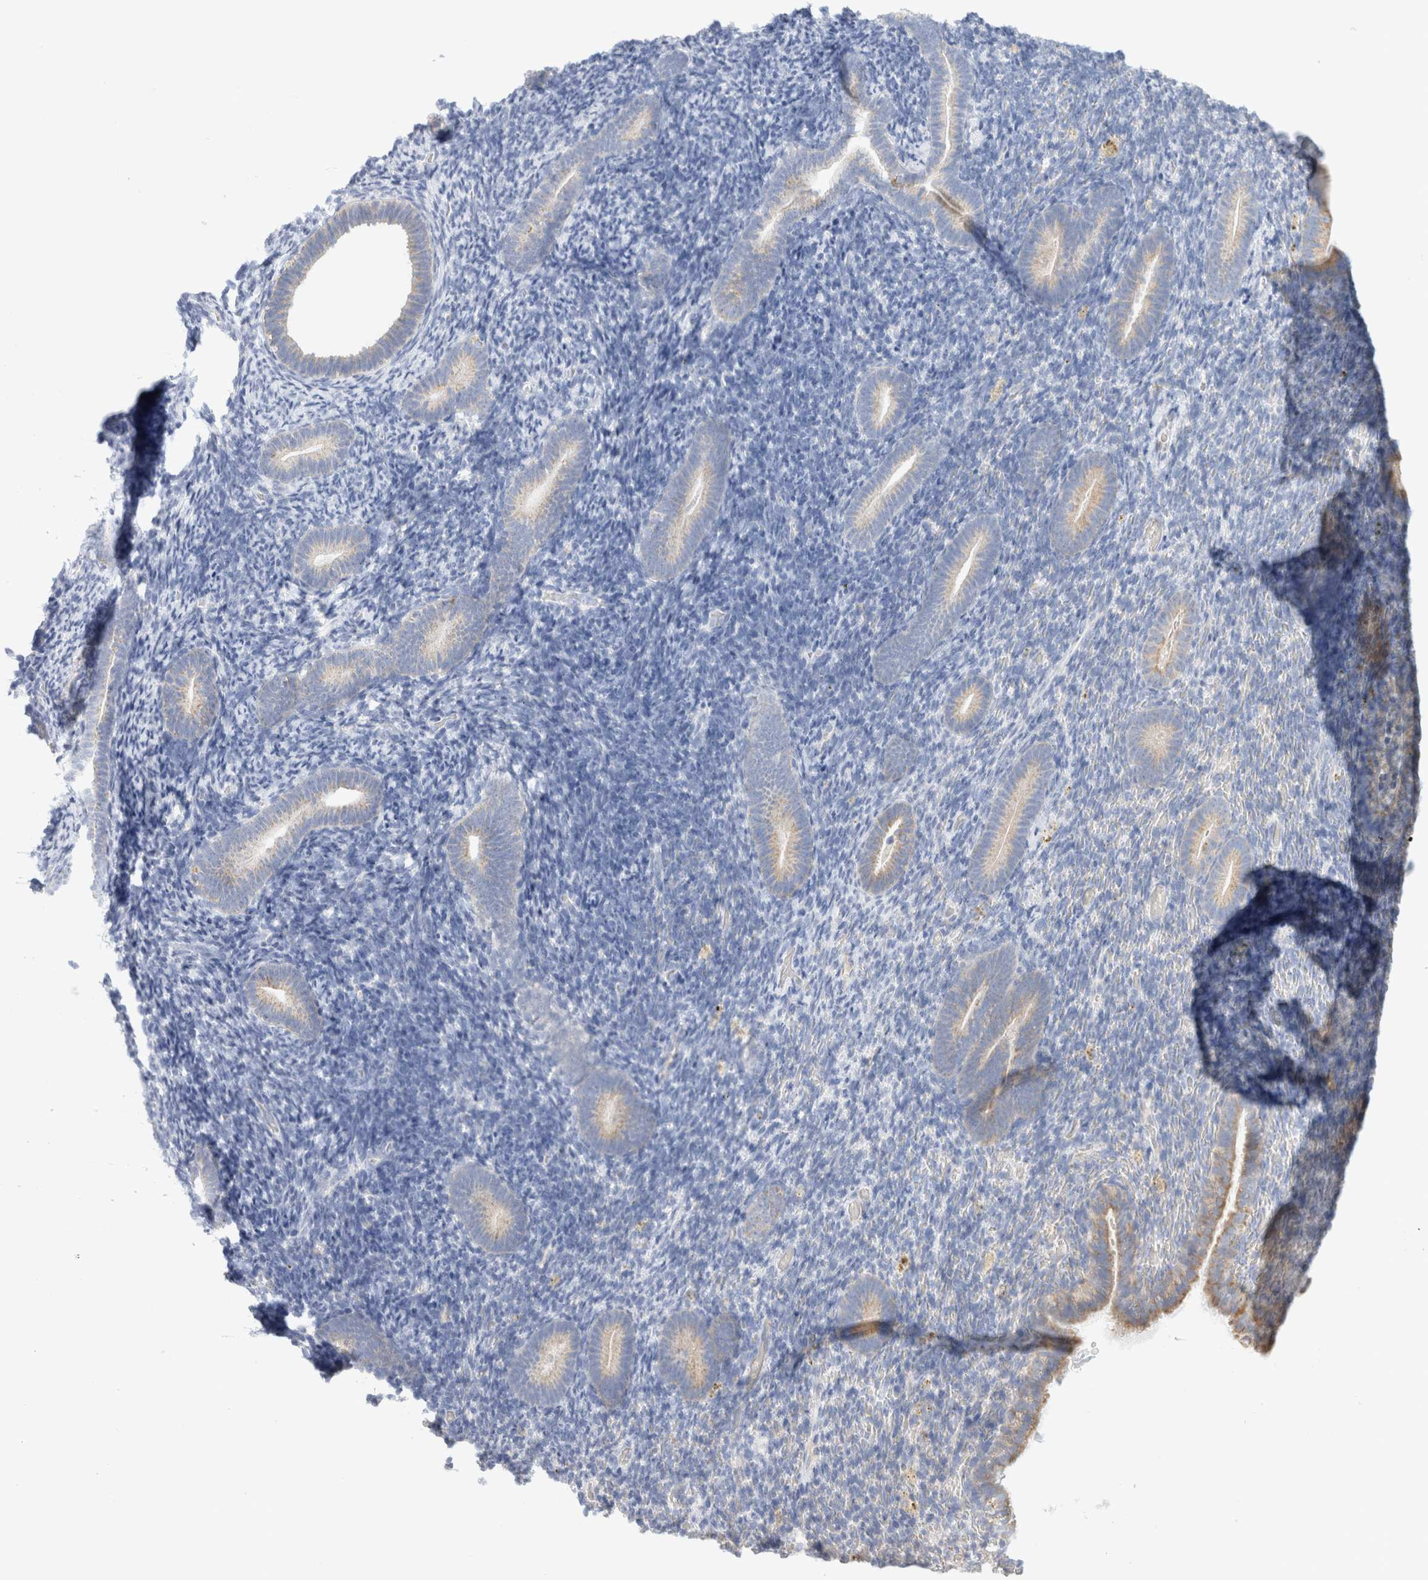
{"staining": {"intensity": "negative", "quantity": "none", "location": "none"}, "tissue": "endometrium", "cell_type": "Cells in endometrial stroma", "image_type": "normal", "snomed": [{"axis": "morphology", "description": "Normal tissue, NOS"}, {"axis": "topography", "description": "Endometrium"}], "caption": "IHC histopathology image of benign endometrium stained for a protein (brown), which shows no expression in cells in endometrial stroma.", "gene": "HDHD3", "patient": {"sex": "female", "age": 51}}